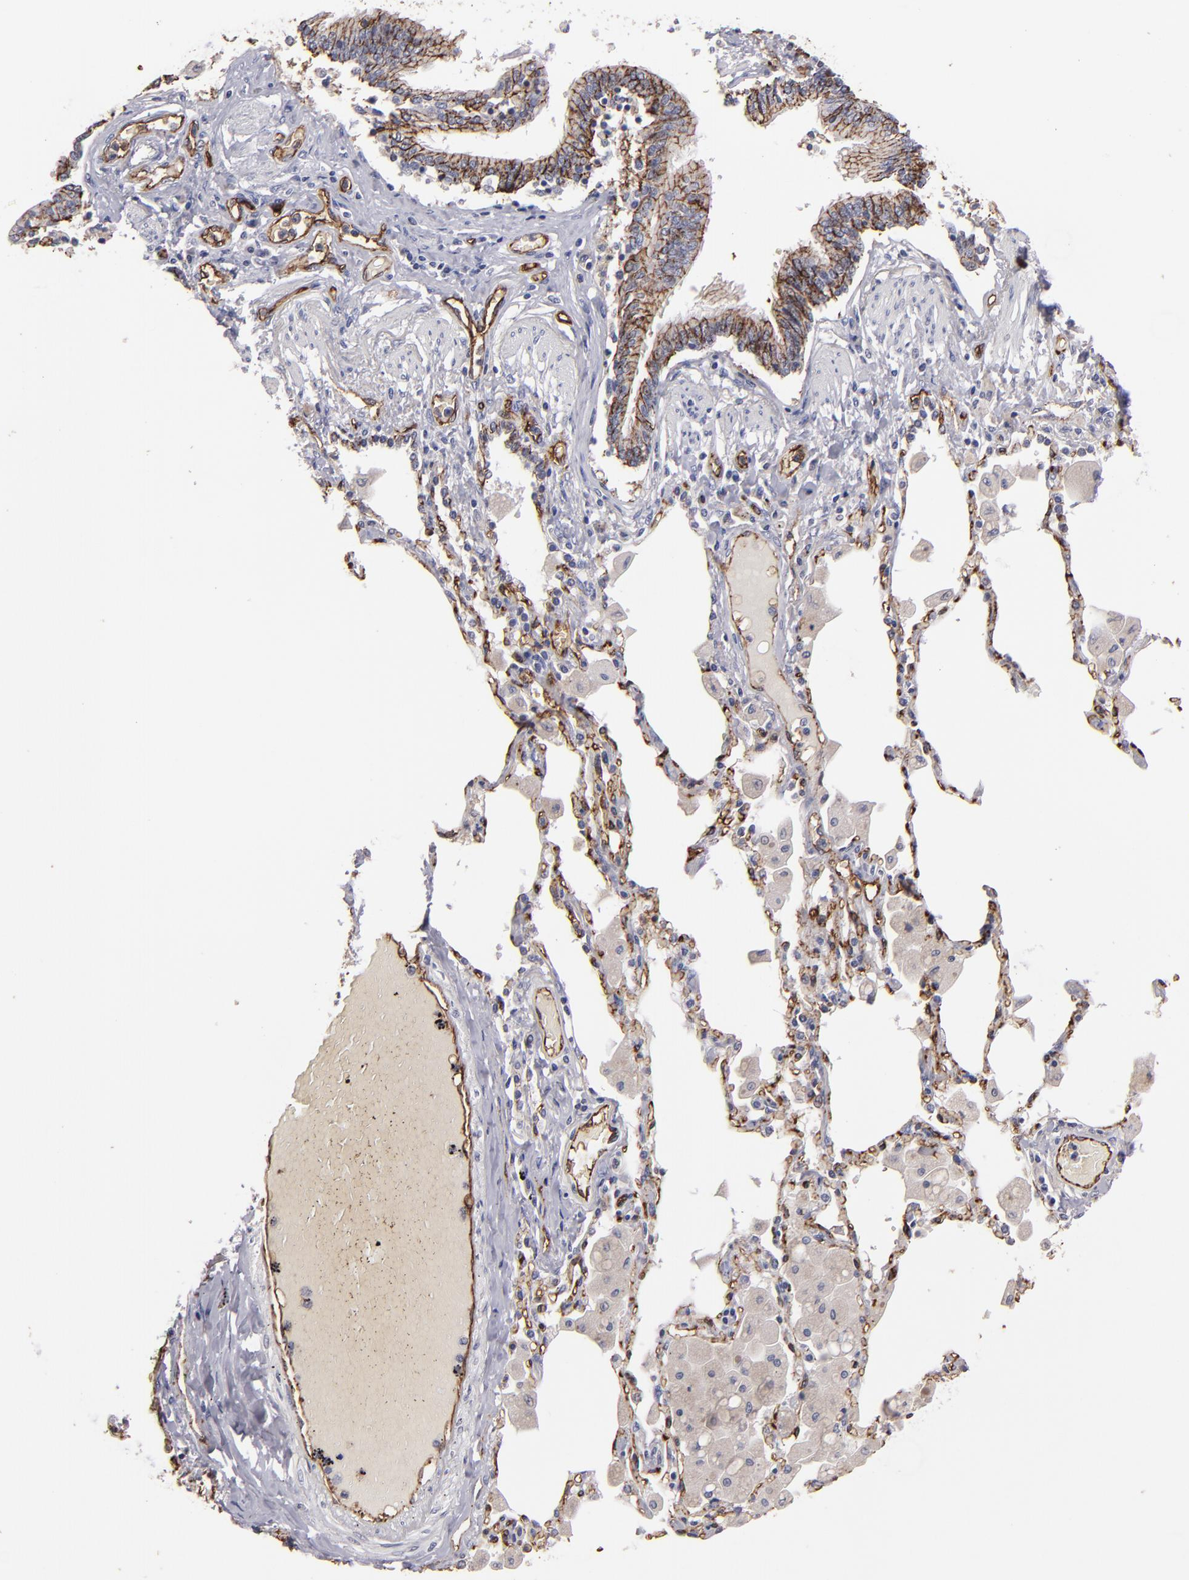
{"staining": {"intensity": "moderate", "quantity": ">75%", "location": "cytoplasmic/membranous"}, "tissue": "bronchus", "cell_type": "Respiratory epithelial cells", "image_type": "normal", "snomed": [{"axis": "morphology", "description": "Normal tissue, NOS"}, {"axis": "morphology", "description": "Squamous cell carcinoma, NOS"}, {"axis": "topography", "description": "Bronchus"}, {"axis": "topography", "description": "Lung"}], "caption": "Human bronchus stained for a protein (brown) demonstrates moderate cytoplasmic/membranous positive positivity in approximately >75% of respiratory epithelial cells.", "gene": "CLDN5", "patient": {"sex": "female", "age": 47}}